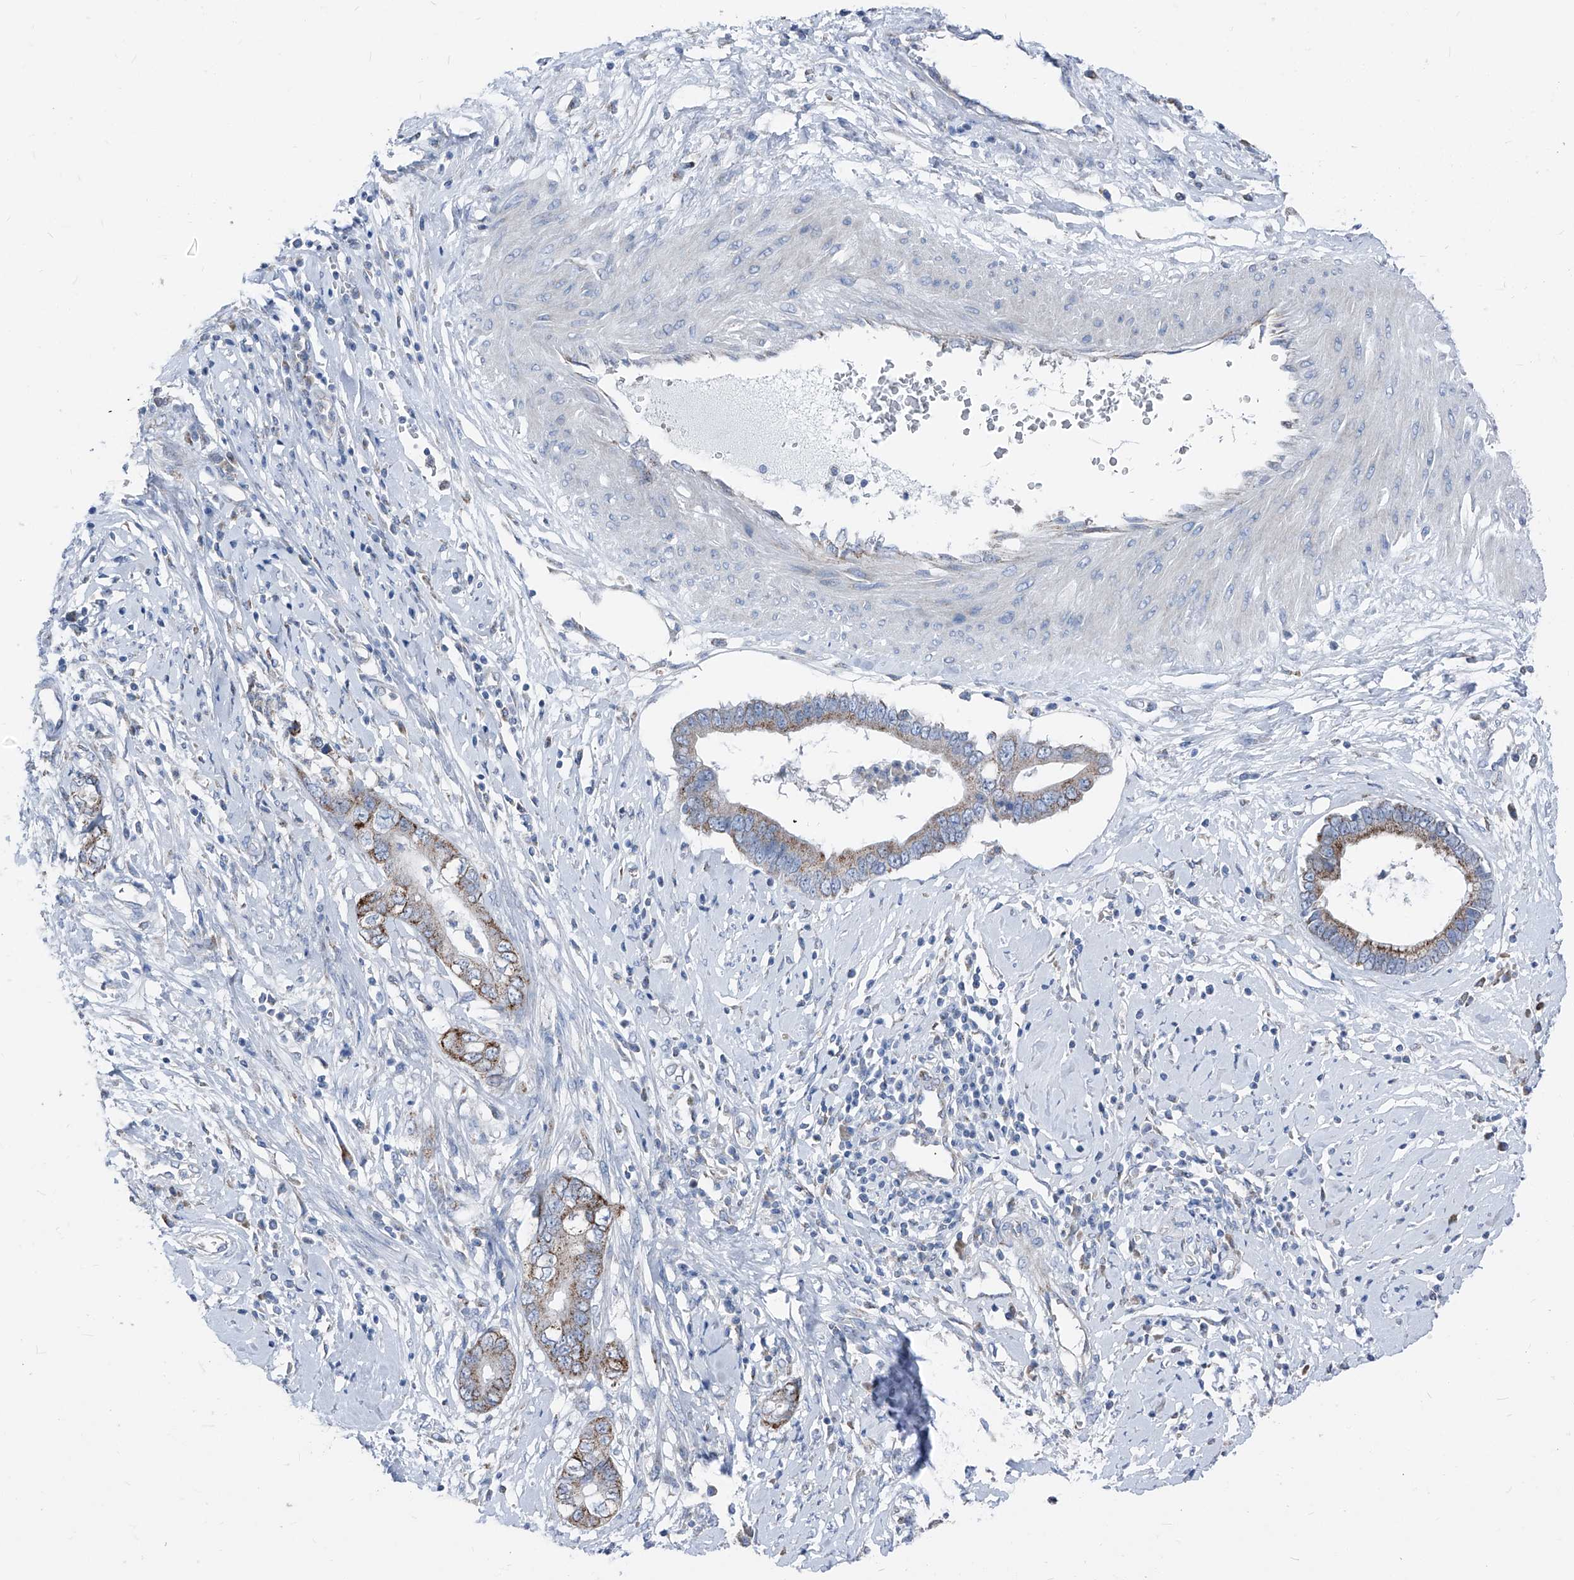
{"staining": {"intensity": "moderate", "quantity": "<25%", "location": "cytoplasmic/membranous"}, "tissue": "cervical cancer", "cell_type": "Tumor cells", "image_type": "cancer", "snomed": [{"axis": "morphology", "description": "Adenocarcinoma, NOS"}, {"axis": "topography", "description": "Cervix"}], "caption": "Tumor cells exhibit low levels of moderate cytoplasmic/membranous positivity in about <25% of cells in cervical adenocarcinoma. (DAB (3,3'-diaminobenzidine) IHC, brown staining for protein, blue staining for nuclei).", "gene": "AGPS", "patient": {"sex": "female", "age": 44}}